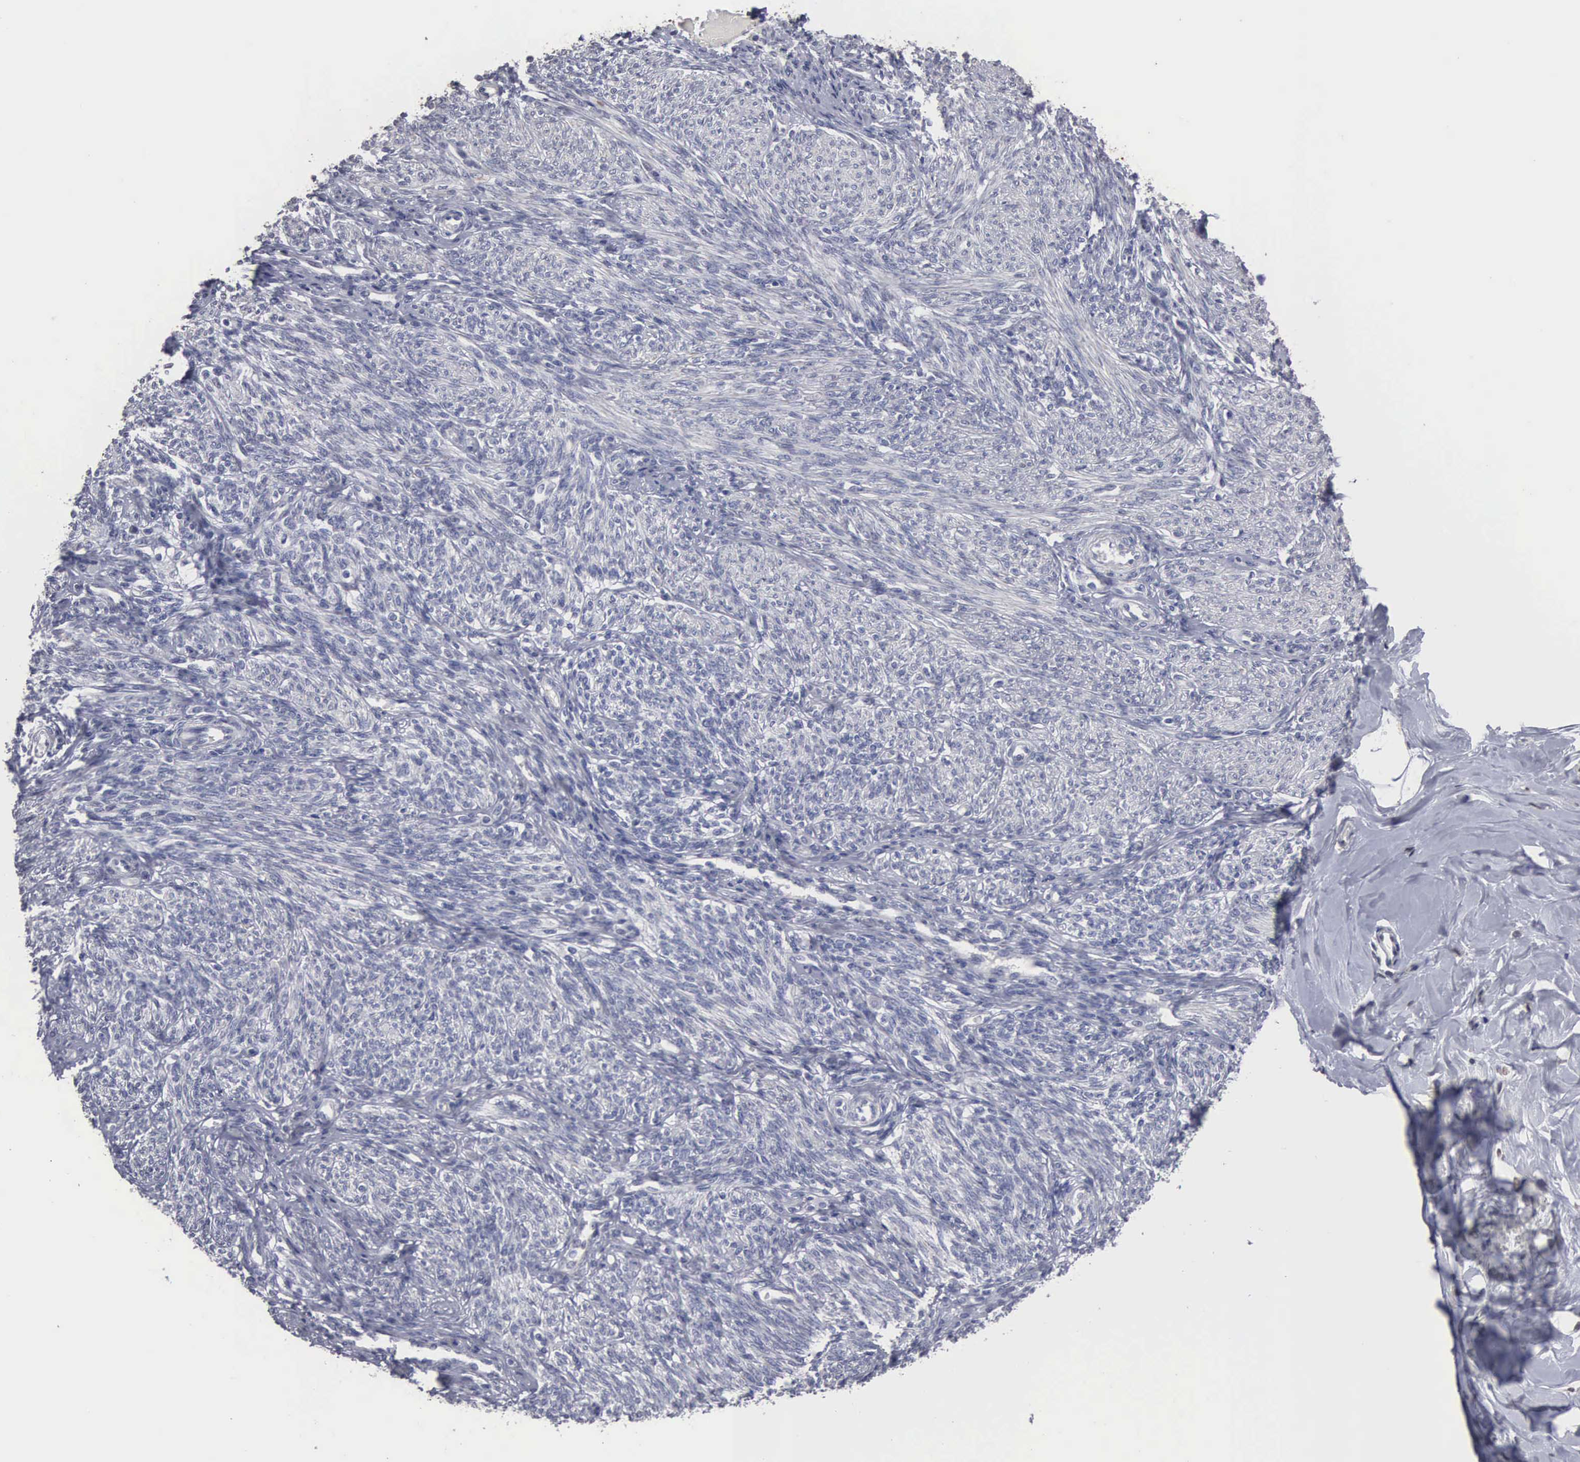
{"staining": {"intensity": "negative", "quantity": "none", "location": "none"}, "tissue": "endometrium", "cell_type": "Cells in endometrial stroma", "image_type": "normal", "snomed": [{"axis": "morphology", "description": "Normal tissue, NOS"}, {"axis": "topography", "description": "Endometrium"}], "caption": "A high-resolution histopathology image shows IHC staining of unremarkable endometrium, which shows no significant positivity in cells in endometrial stroma.", "gene": "UPB1", "patient": {"sex": "female", "age": 82}}